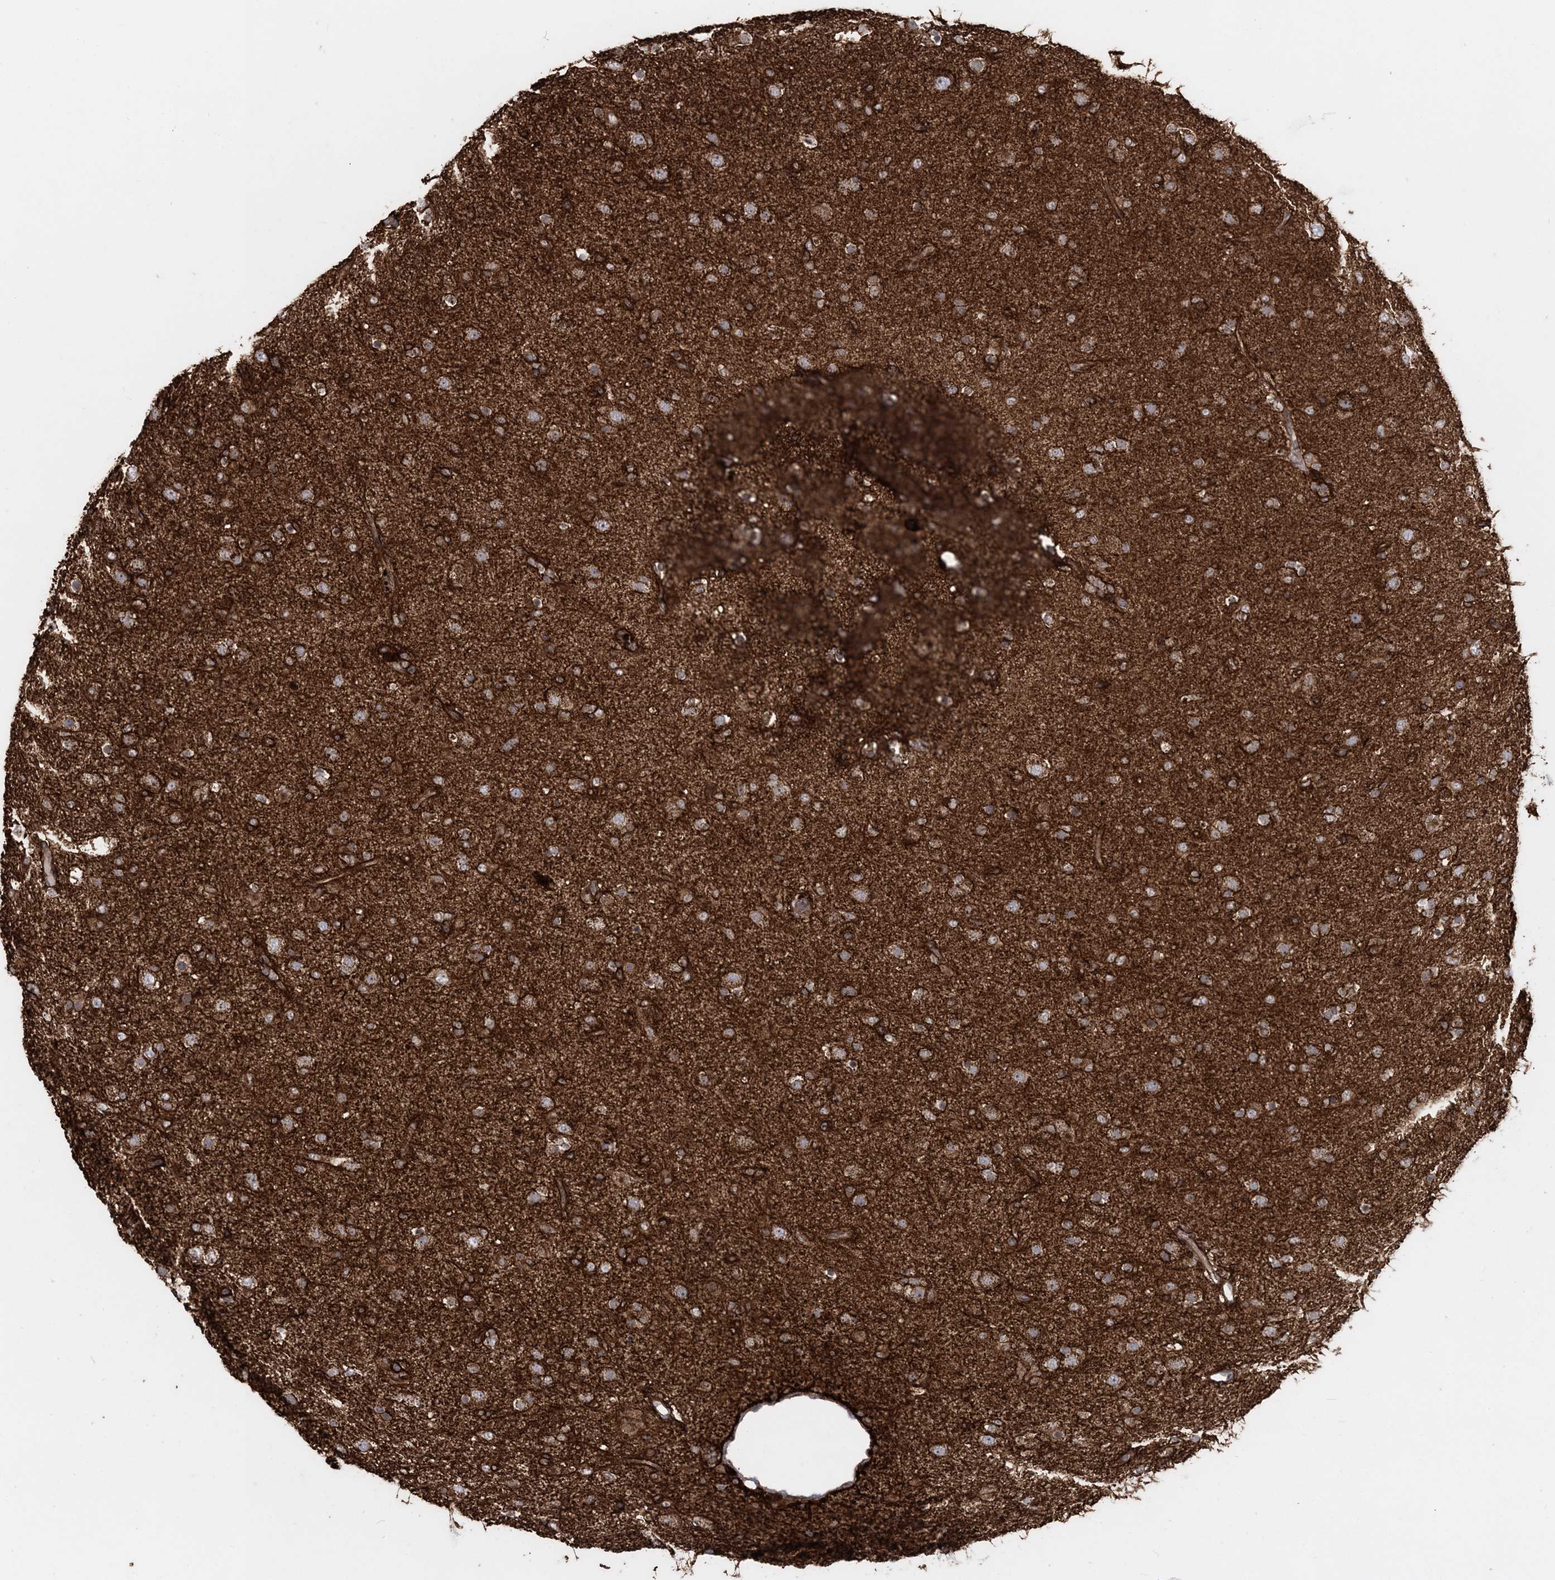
{"staining": {"intensity": "strong", "quantity": ">75%", "location": "cytoplasmic/membranous"}, "tissue": "glioma", "cell_type": "Tumor cells", "image_type": "cancer", "snomed": [{"axis": "morphology", "description": "Glioma, malignant, Low grade"}, {"axis": "topography", "description": "Brain"}], "caption": "High-power microscopy captured an immunohistochemistry (IHC) histopathology image of glioma, revealing strong cytoplasmic/membranous staining in about >75% of tumor cells.", "gene": "LRPPRC", "patient": {"sex": "male", "age": 65}}